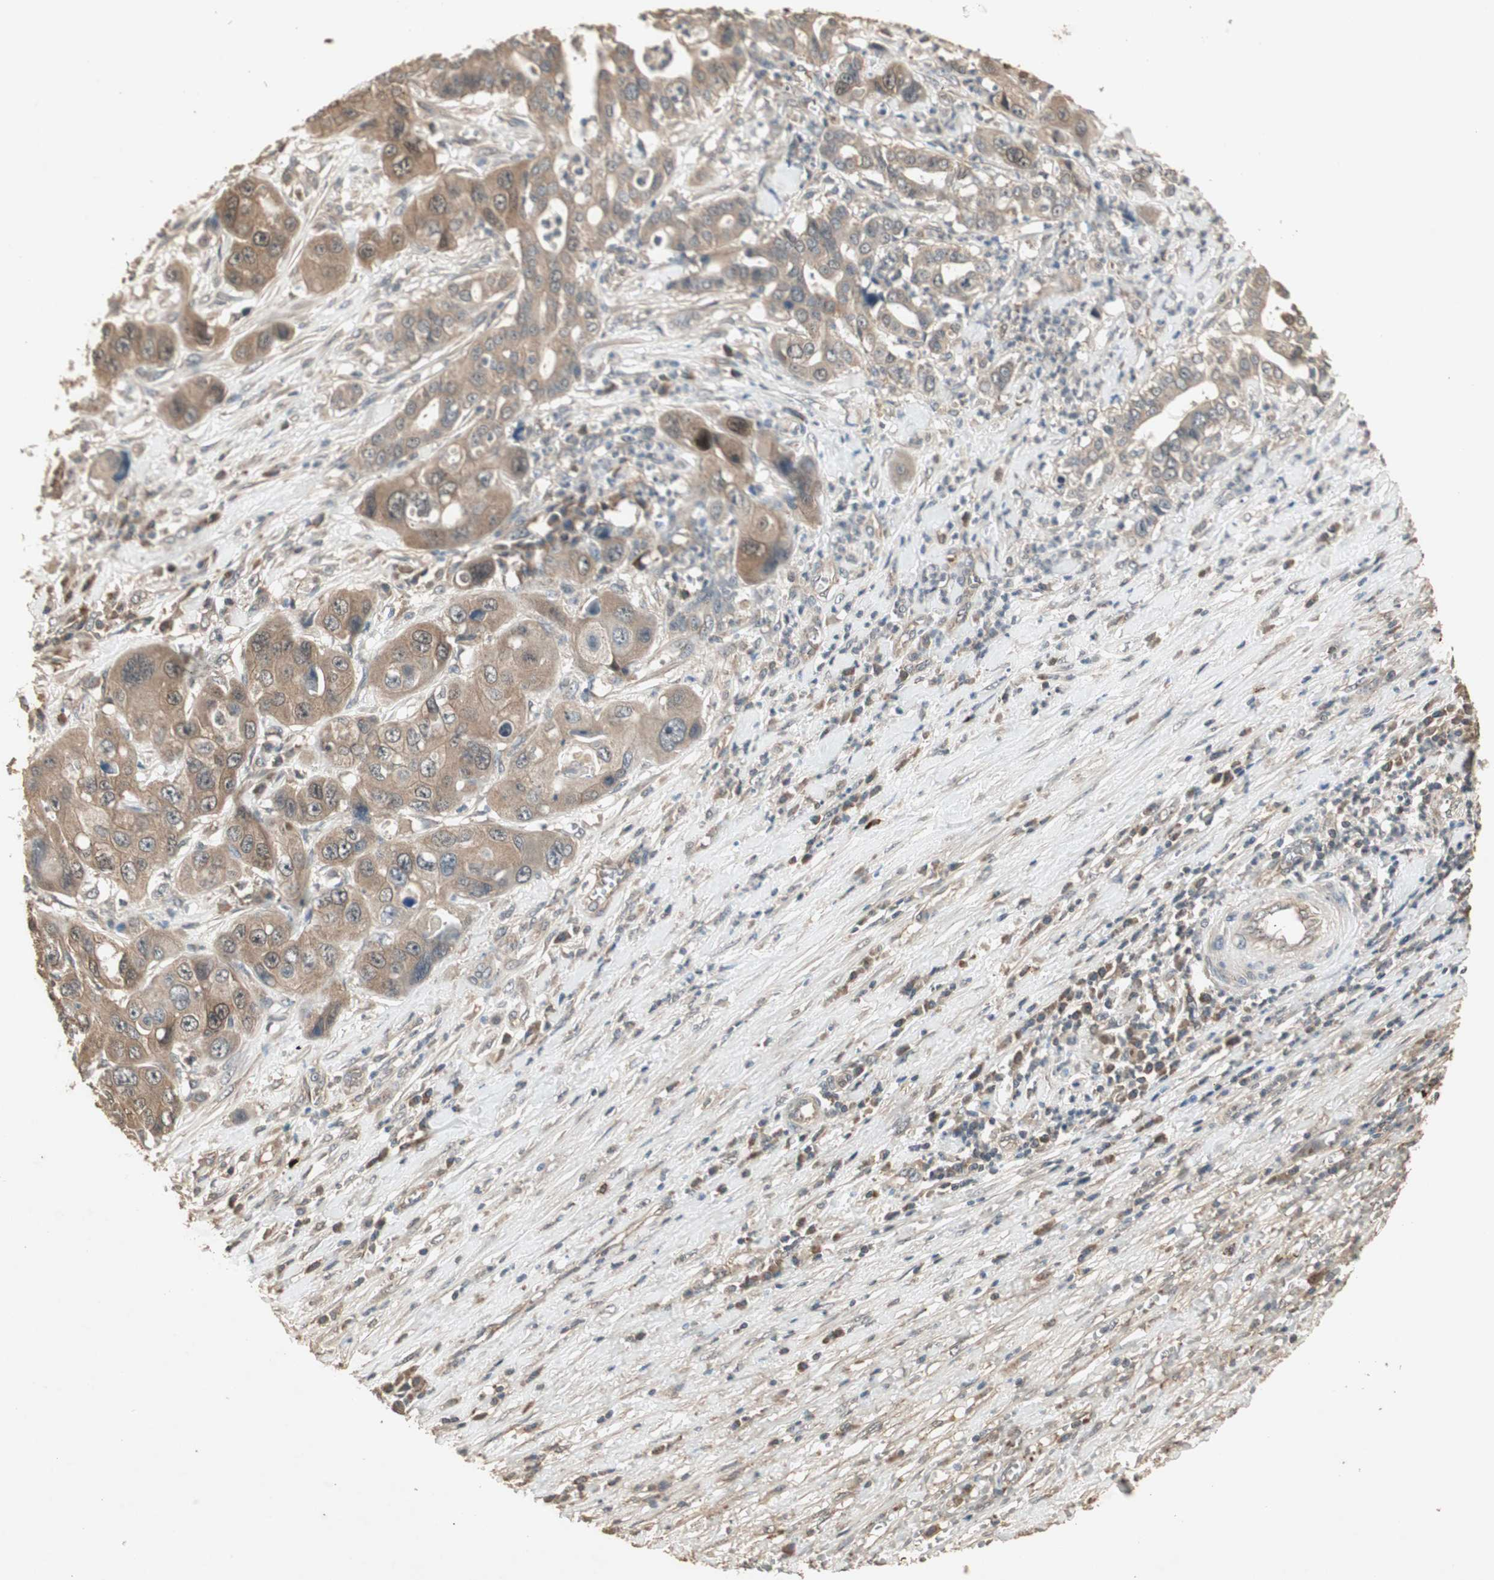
{"staining": {"intensity": "moderate", "quantity": ">75%", "location": "cytoplasmic/membranous"}, "tissue": "liver cancer", "cell_type": "Tumor cells", "image_type": "cancer", "snomed": [{"axis": "morphology", "description": "Cholangiocarcinoma"}, {"axis": "topography", "description": "Liver"}], "caption": "Liver cholangiocarcinoma tissue demonstrates moderate cytoplasmic/membranous staining in approximately >75% of tumor cells, visualized by immunohistochemistry.", "gene": "UBAC1", "patient": {"sex": "female", "age": 61}}